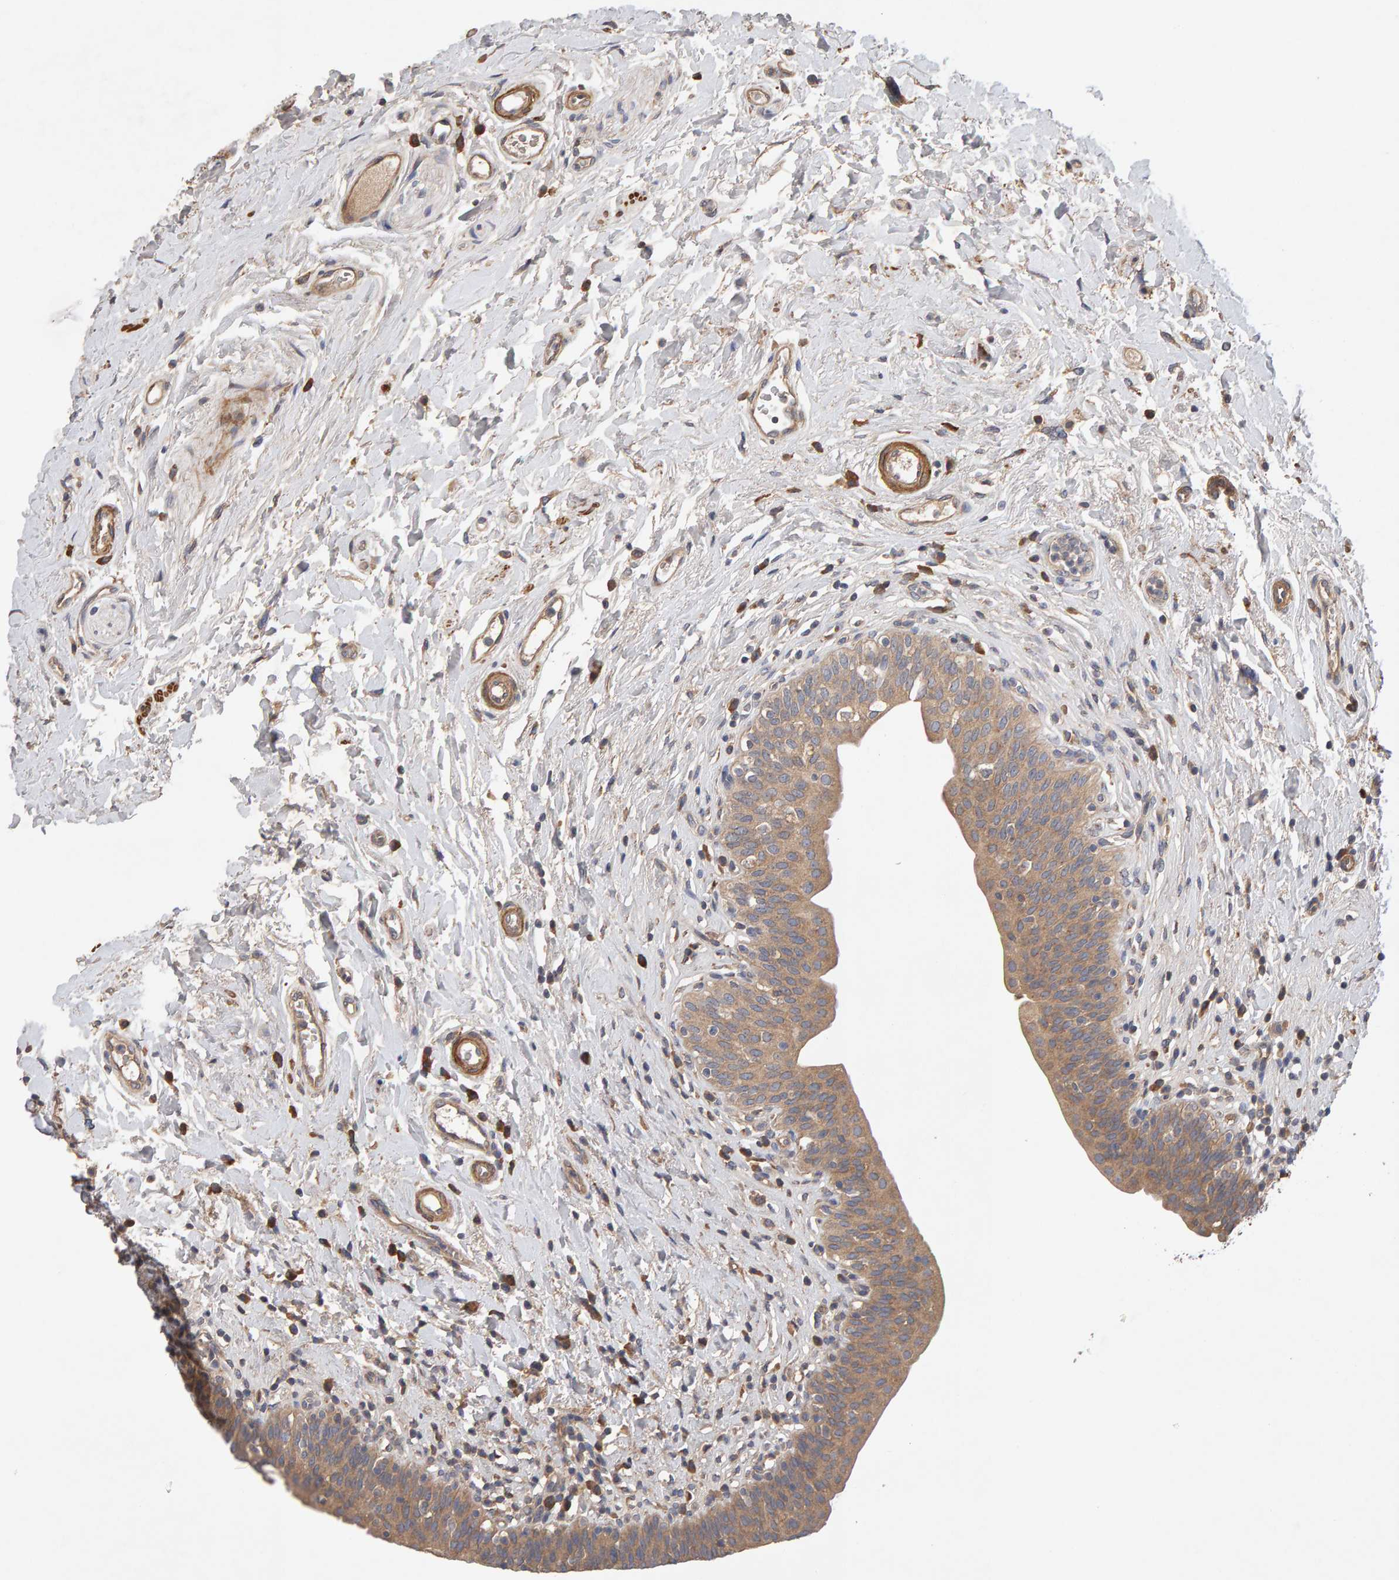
{"staining": {"intensity": "moderate", "quantity": ">75%", "location": "cytoplasmic/membranous"}, "tissue": "urinary bladder", "cell_type": "Urothelial cells", "image_type": "normal", "snomed": [{"axis": "morphology", "description": "Normal tissue, NOS"}, {"axis": "topography", "description": "Urinary bladder"}], "caption": "There is medium levels of moderate cytoplasmic/membranous staining in urothelial cells of normal urinary bladder, as demonstrated by immunohistochemical staining (brown color).", "gene": "RNF19A", "patient": {"sex": "male", "age": 83}}